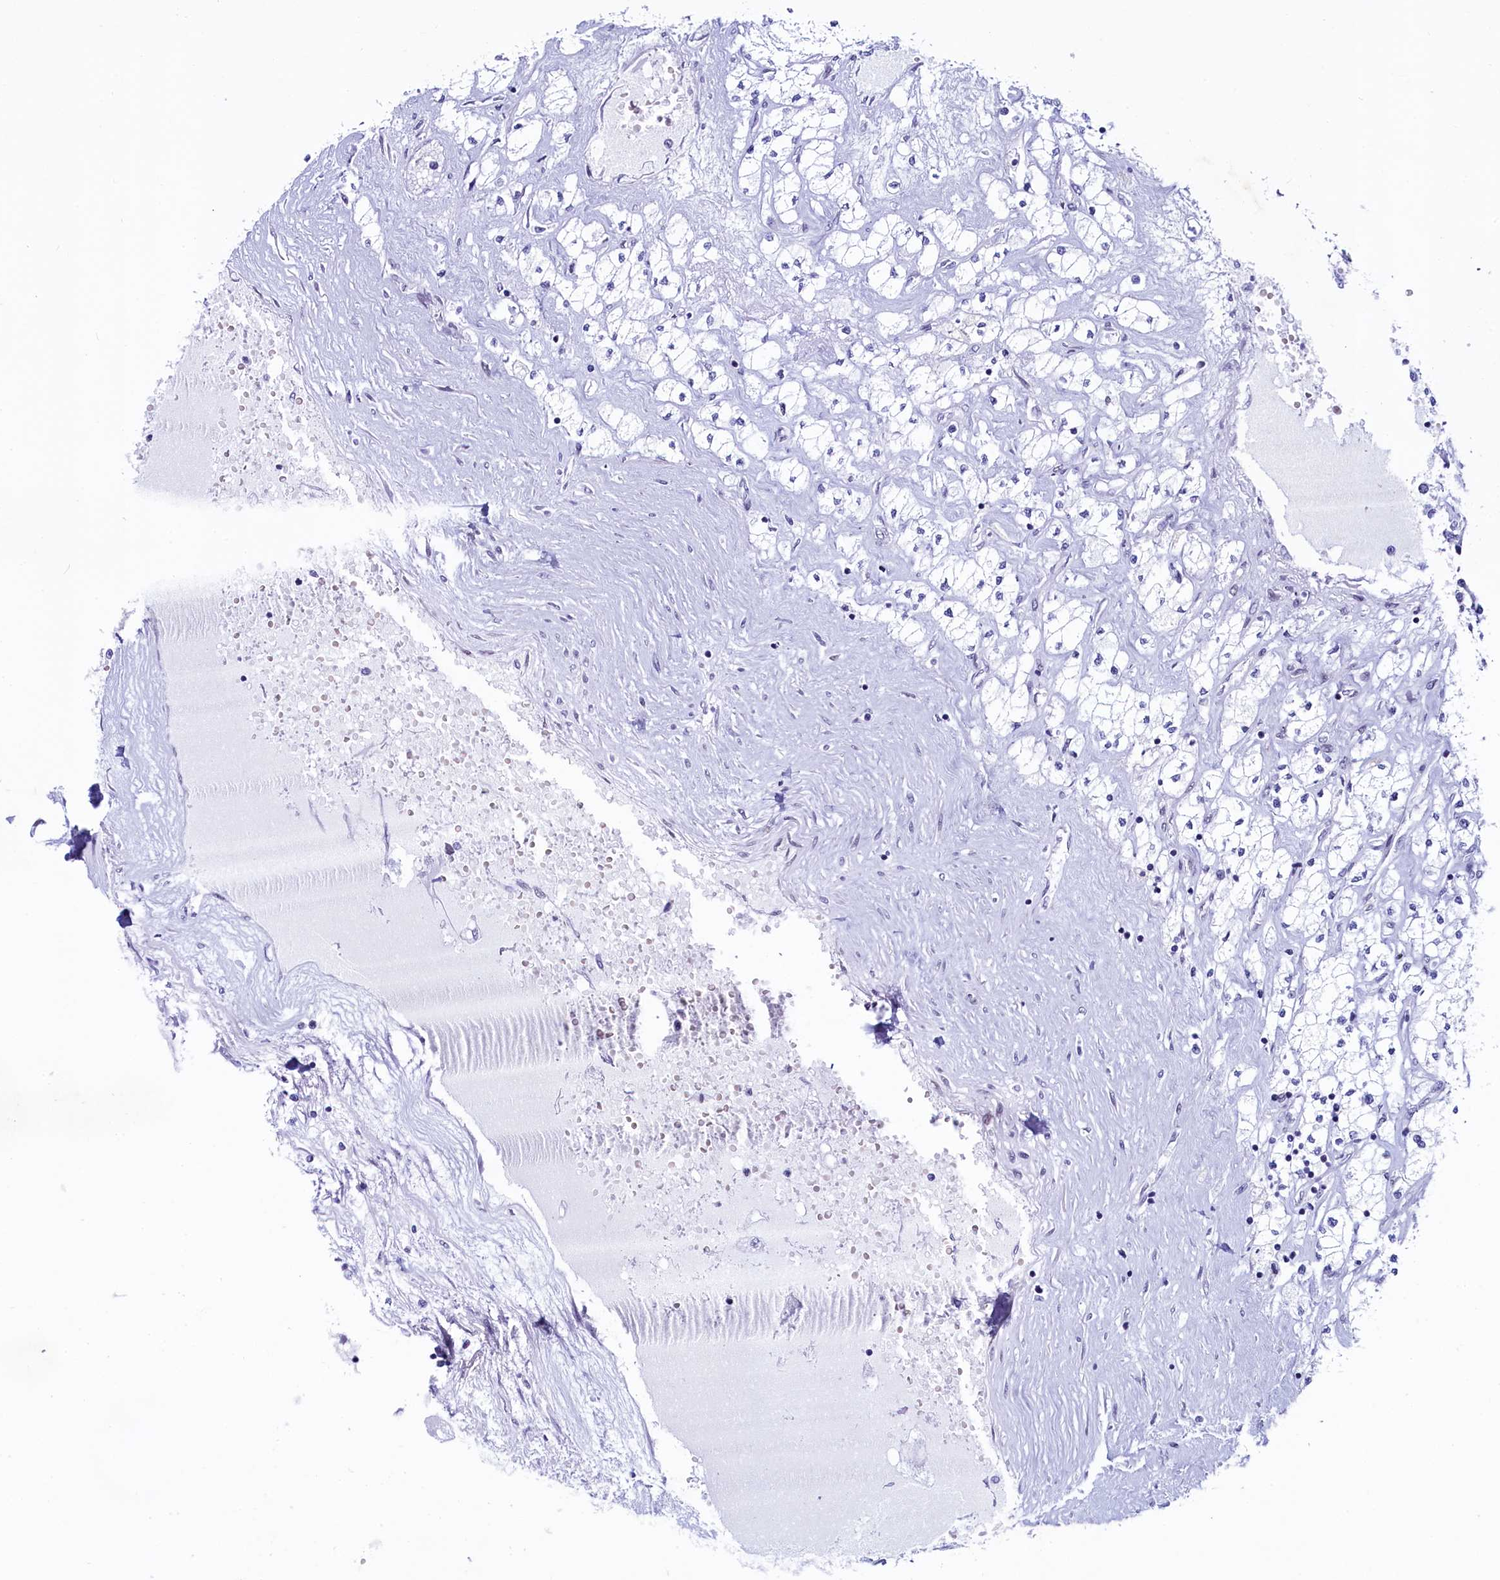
{"staining": {"intensity": "negative", "quantity": "none", "location": "none"}, "tissue": "renal cancer", "cell_type": "Tumor cells", "image_type": "cancer", "snomed": [{"axis": "morphology", "description": "Adenocarcinoma, NOS"}, {"axis": "topography", "description": "Kidney"}], "caption": "DAB immunohistochemical staining of human renal cancer reveals no significant expression in tumor cells. (Brightfield microscopy of DAB immunohistochemistry (IHC) at high magnification).", "gene": "SUGP2", "patient": {"sex": "male", "age": 80}}